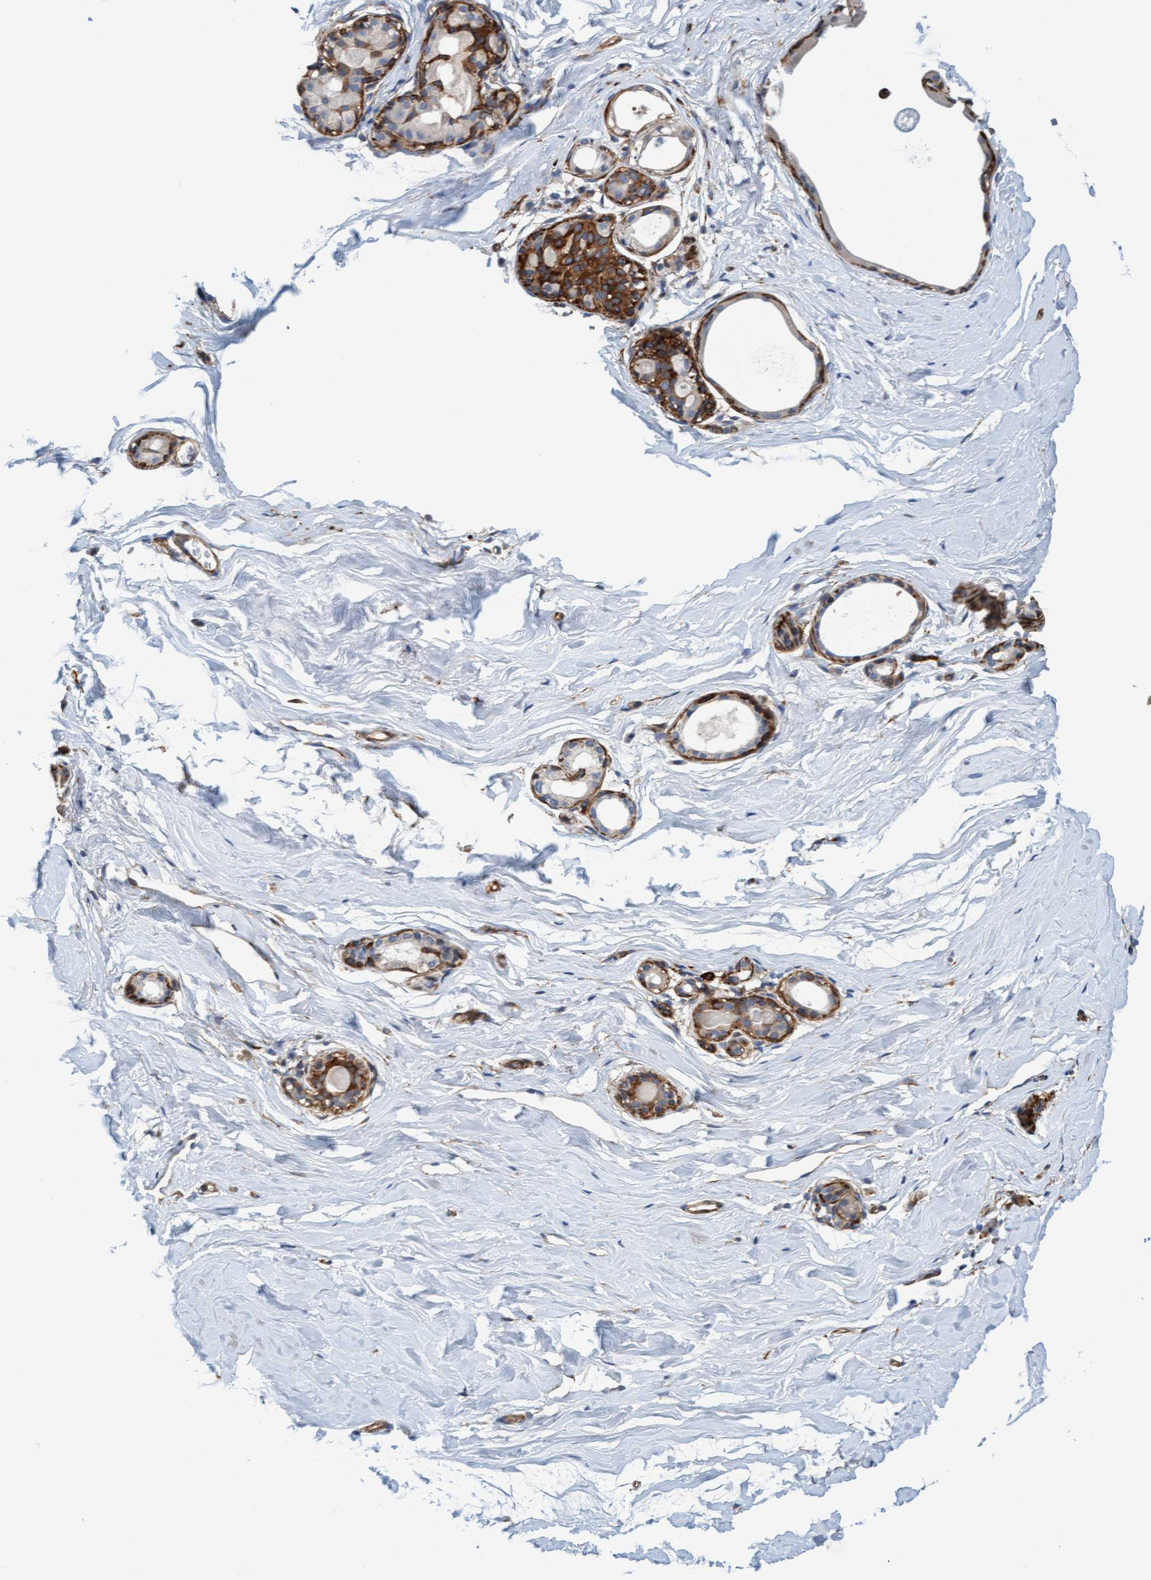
{"staining": {"intensity": "negative", "quantity": "none", "location": "none"}, "tissue": "breast", "cell_type": "Adipocytes", "image_type": "normal", "snomed": [{"axis": "morphology", "description": "Normal tissue, NOS"}, {"axis": "topography", "description": "Breast"}], "caption": "Adipocytes are negative for brown protein staining in benign breast. (Stains: DAB immunohistochemistry (IHC) with hematoxylin counter stain, Microscopy: brightfield microscopy at high magnification).", "gene": "FMNL3", "patient": {"sex": "female", "age": 62}}